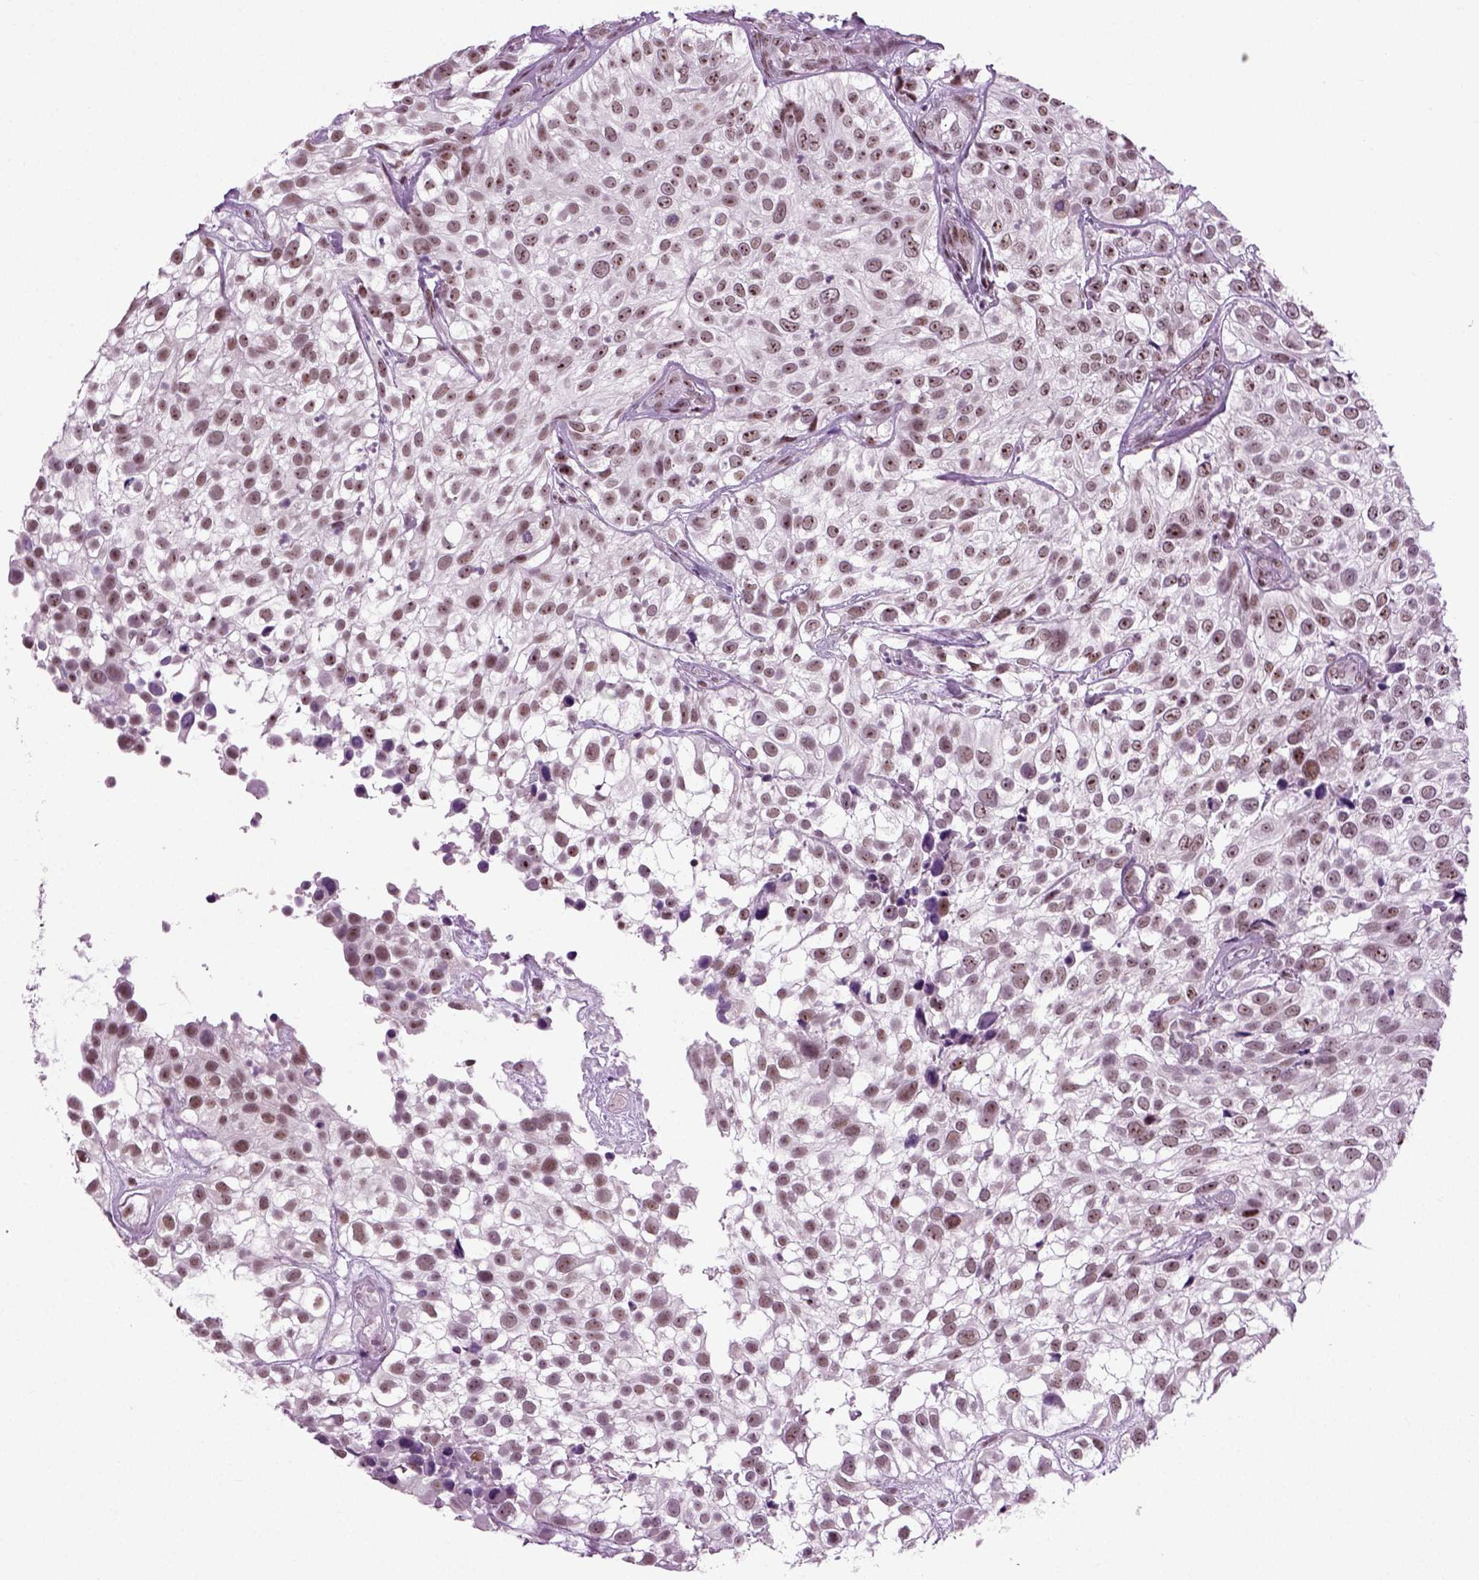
{"staining": {"intensity": "moderate", "quantity": "<25%", "location": "nuclear"}, "tissue": "urothelial cancer", "cell_type": "Tumor cells", "image_type": "cancer", "snomed": [{"axis": "morphology", "description": "Urothelial carcinoma, High grade"}, {"axis": "topography", "description": "Urinary bladder"}], "caption": "Immunohistochemistry of human urothelial carcinoma (high-grade) demonstrates low levels of moderate nuclear positivity in about <25% of tumor cells.", "gene": "RCOR3", "patient": {"sex": "male", "age": 56}}